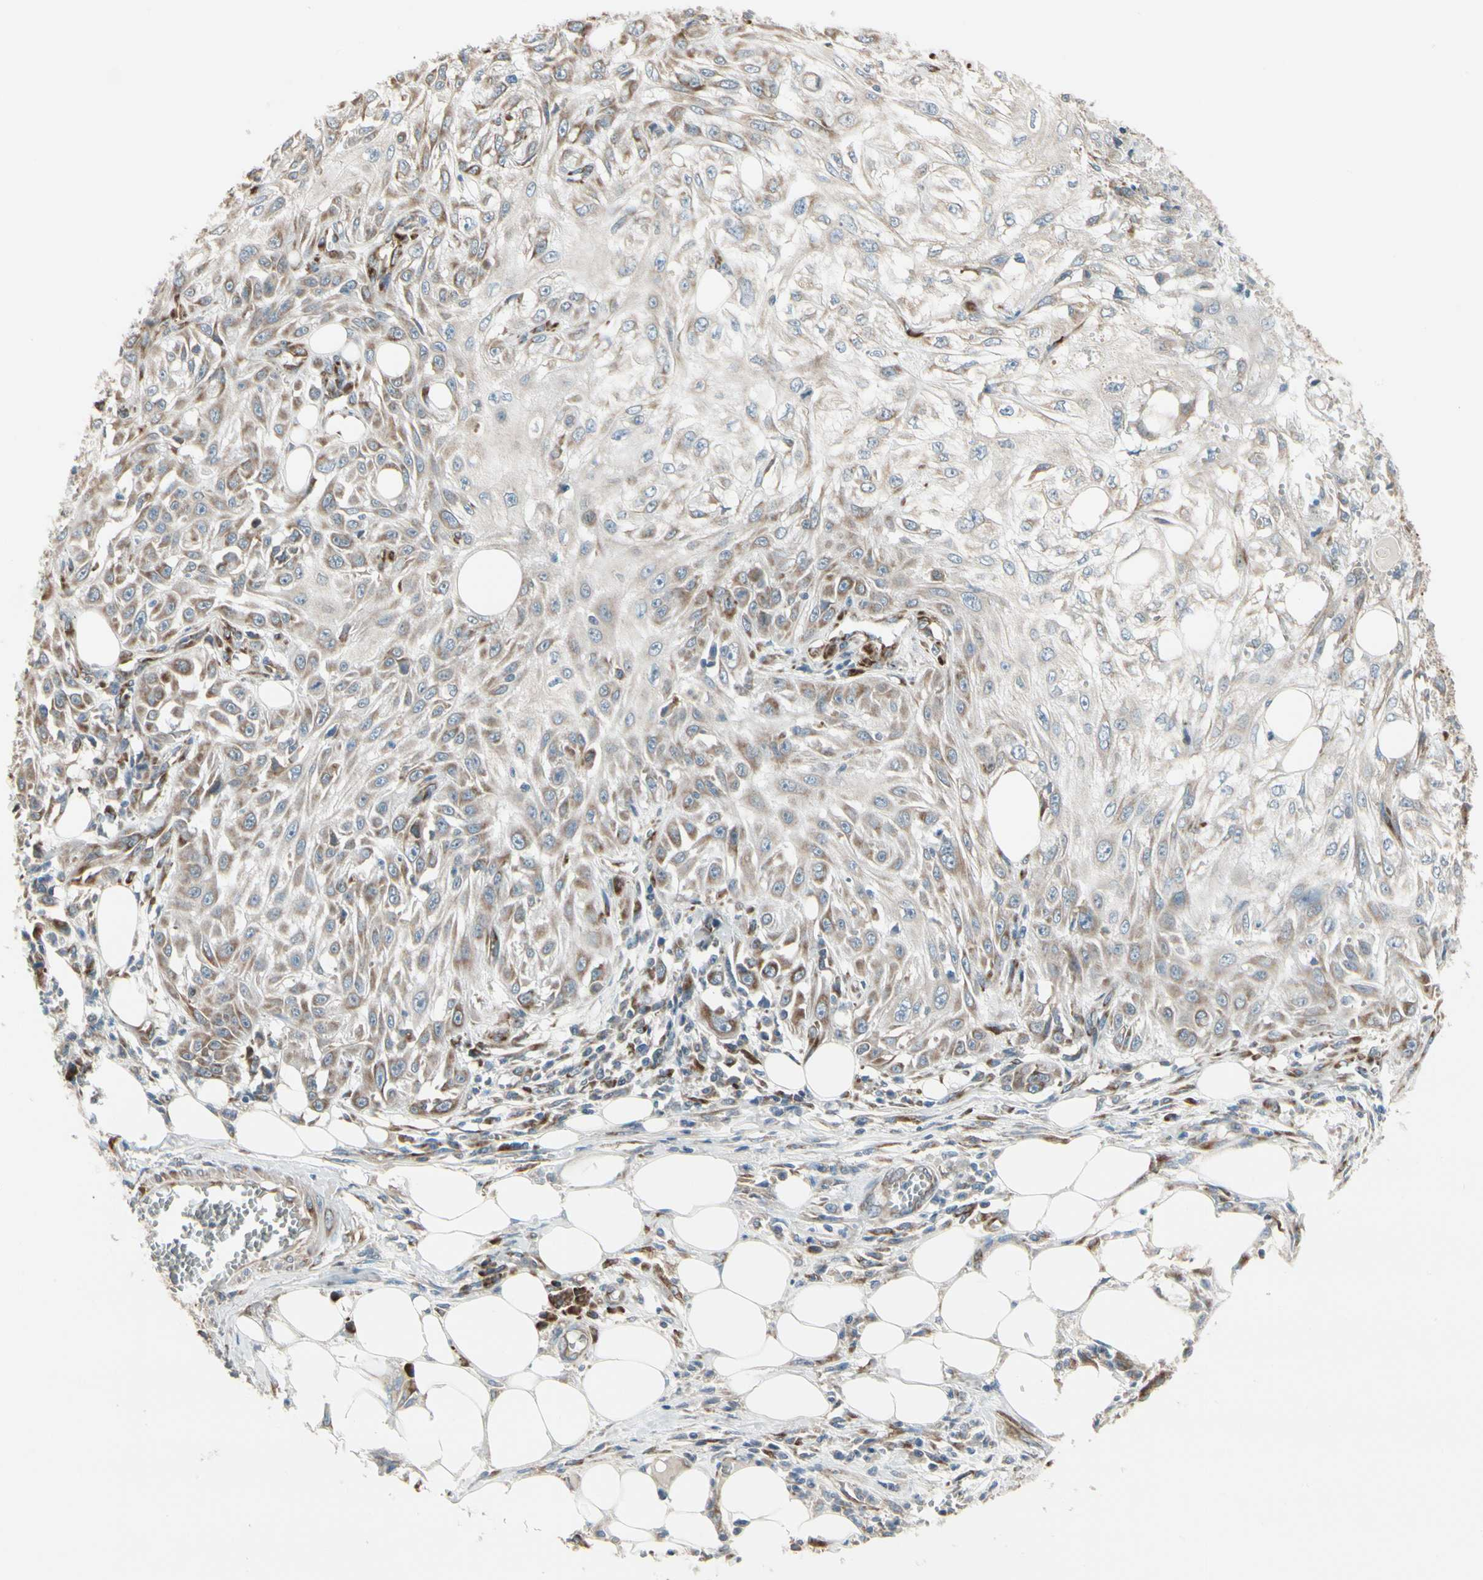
{"staining": {"intensity": "weak", "quantity": ">75%", "location": "cytoplasmic/membranous"}, "tissue": "skin cancer", "cell_type": "Tumor cells", "image_type": "cancer", "snomed": [{"axis": "morphology", "description": "Squamous cell carcinoma, NOS"}, {"axis": "topography", "description": "Skin"}], "caption": "Skin cancer (squamous cell carcinoma) was stained to show a protein in brown. There is low levels of weak cytoplasmic/membranous positivity in approximately >75% of tumor cells. The protein of interest is shown in brown color, while the nuclei are stained blue.", "gene": "FNDC3A", "patient": {"sex": "male", "age": 75}}